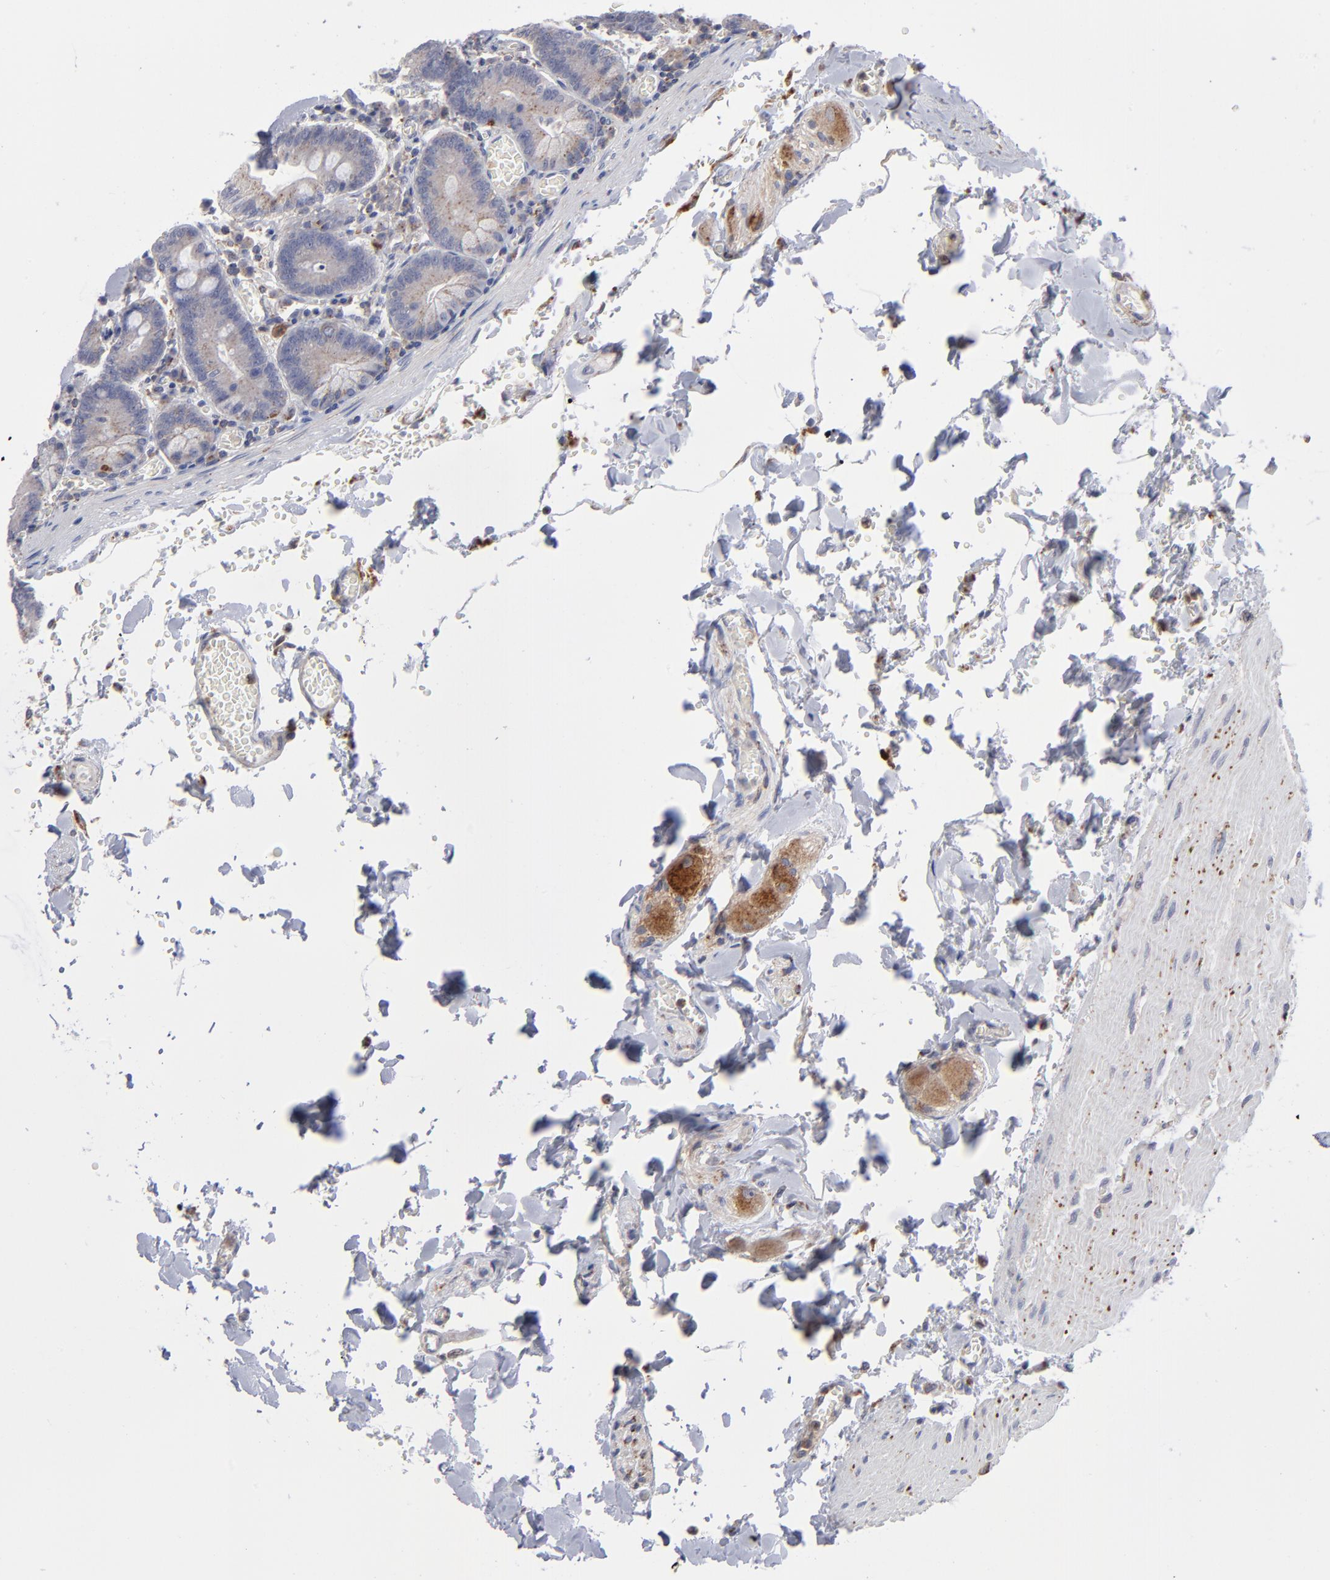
{"staining": {"intensity": "weak", "quantity": ">75%", "location": "cytoplasmic/membranous"}, "tissue": "small intestine", "cell_type": "Glandular cells", "image_type": "normal", "snomed": [{"axis": "morphology", "description": "Normal tissue, NOS"}, {"axis": "topography", "description": "Small intestine"}], "caption": "Small intestine stained with a brown dye shows weak cytoplasmic/membranous positive expression in about >75% of glandular cells.", "gene": "RRAGA", "patient": {"sex": "male", "age": 71}}